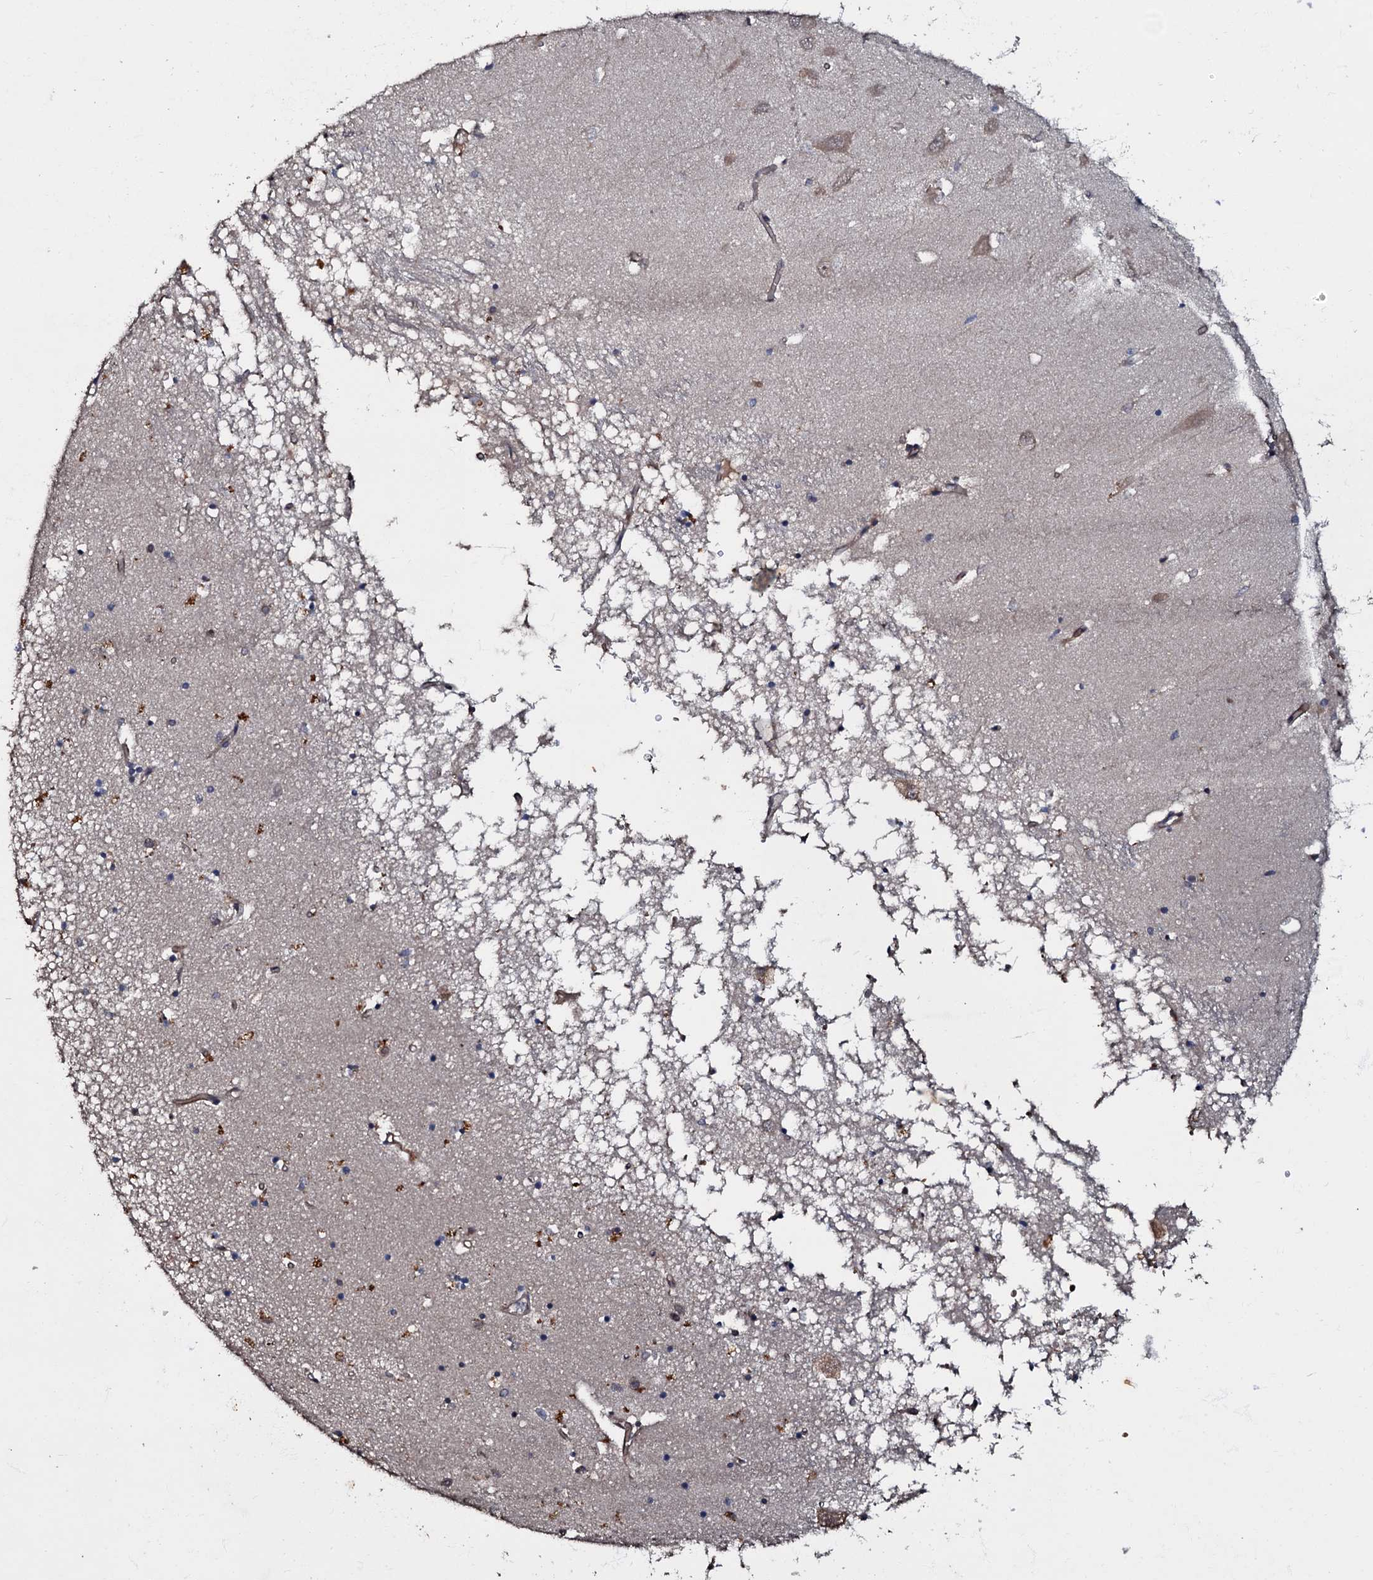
{"staining": {"intensity": "weak", "quantity": "<25%", "location": "cytoplasmic/membranous"}, "tissue": "hippocampus", "cell_type": "Glial cells", "image_type": "normal", "snomed": [{"axis": "morphology", "description": "Normal tissue, NOS"}, {"axis": "topography", "description": "Hippocampus"}], "caption": "High power microscopy photomicrograph of an immunohistochemistry (IHC) image of normal hippocampus, revealing no significant staining in glial cells.", "gene": "MANSC4", "patient": {"sex": "male", "age": 70}}